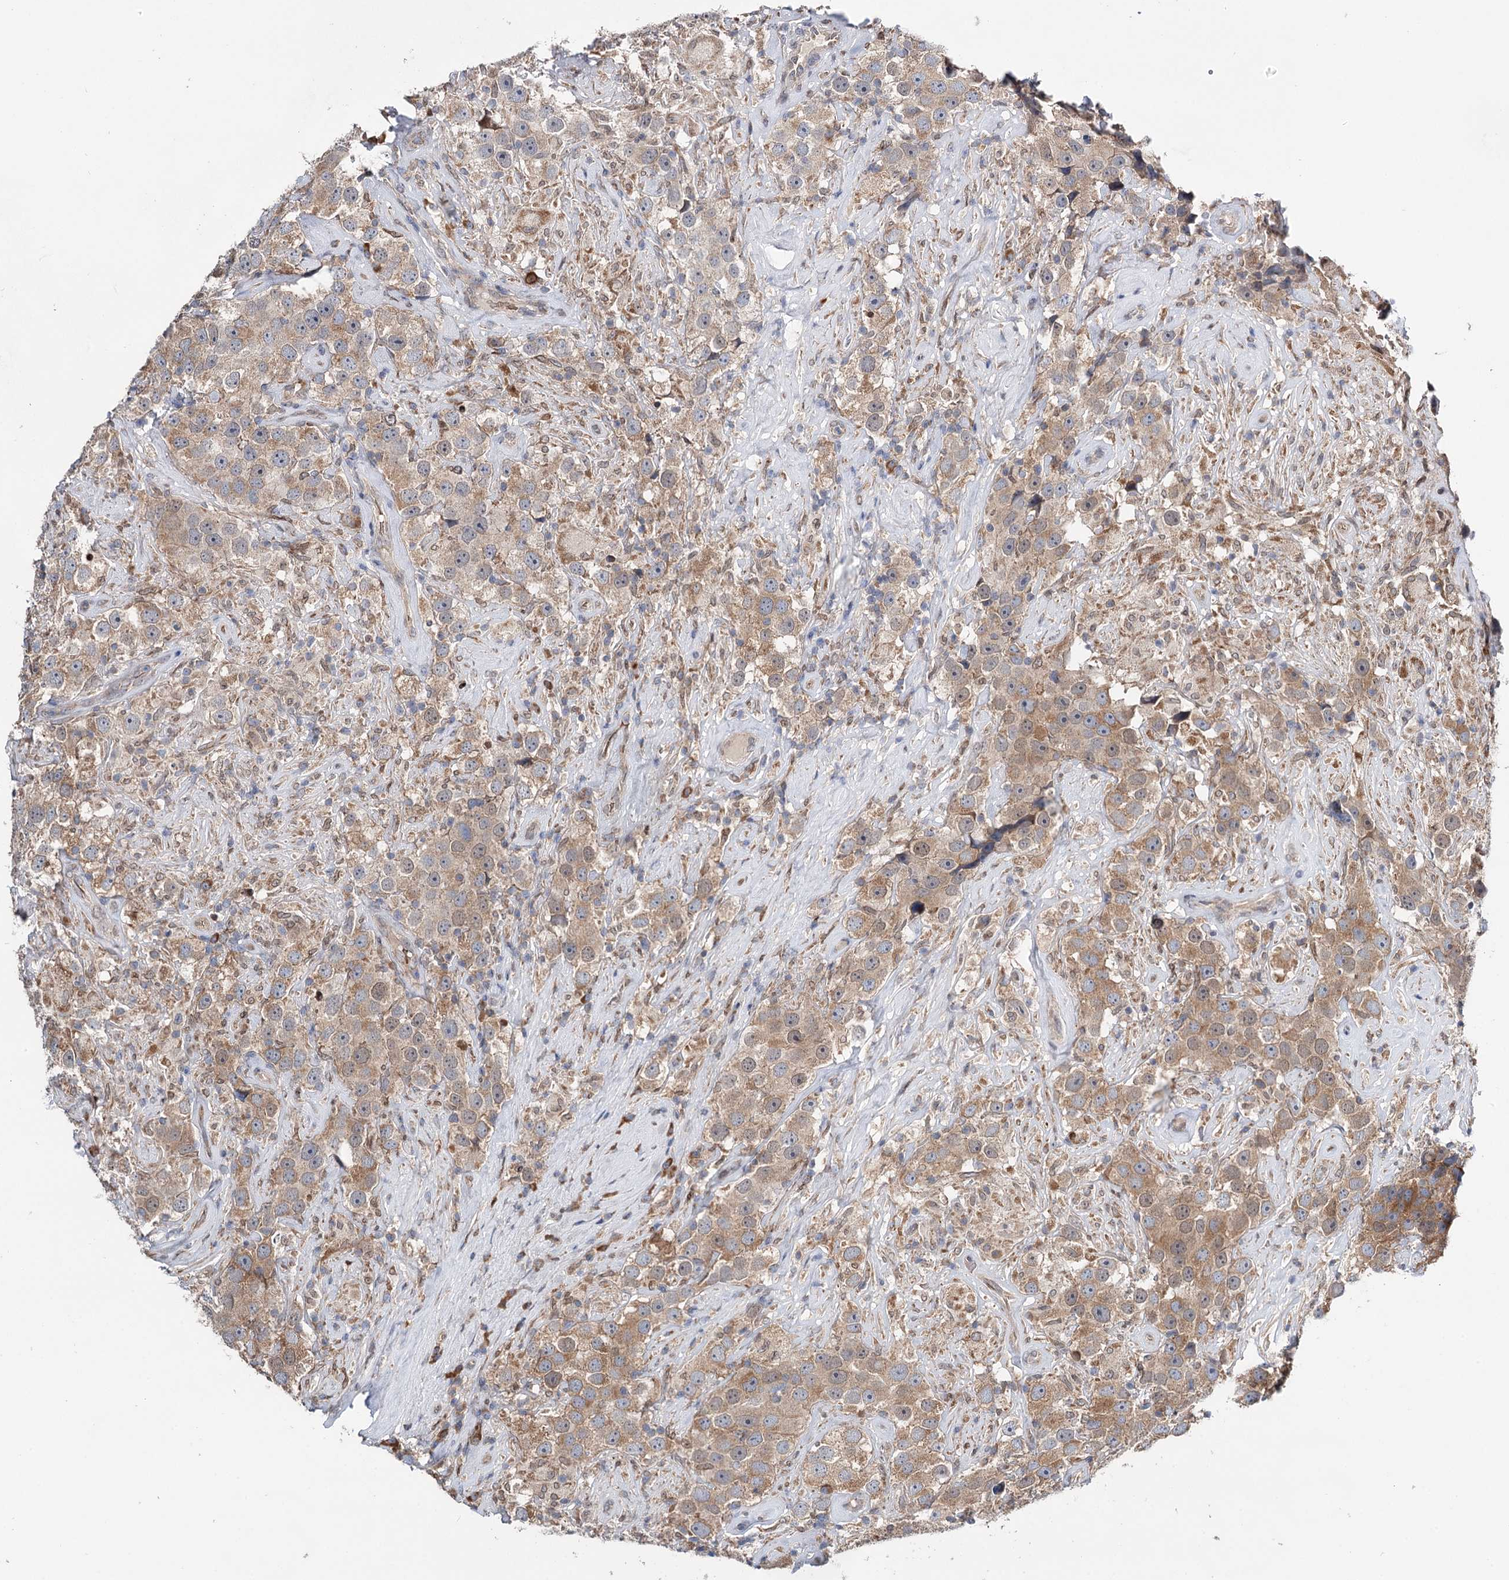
{"staining": {"intensity": "moderate", "quantity": ">75%", "location": "cytoplasmic/membranous"}, "tissue": "testis cancer", "cell_type": "Tumor cells", "image_type": "cancer", "snomed": [{"axis": "morphology", "description": "Seminoma, NOS"}, {"axis": "topography", "description": "Testis"}], "caption": "Testis cancer stained with IHC demonstrates moderate cytoplasmic/membranous staining in about >75% of tumor cells.", "gene": "CFAP46", "patient": {"sex": "male", "age": 49}}